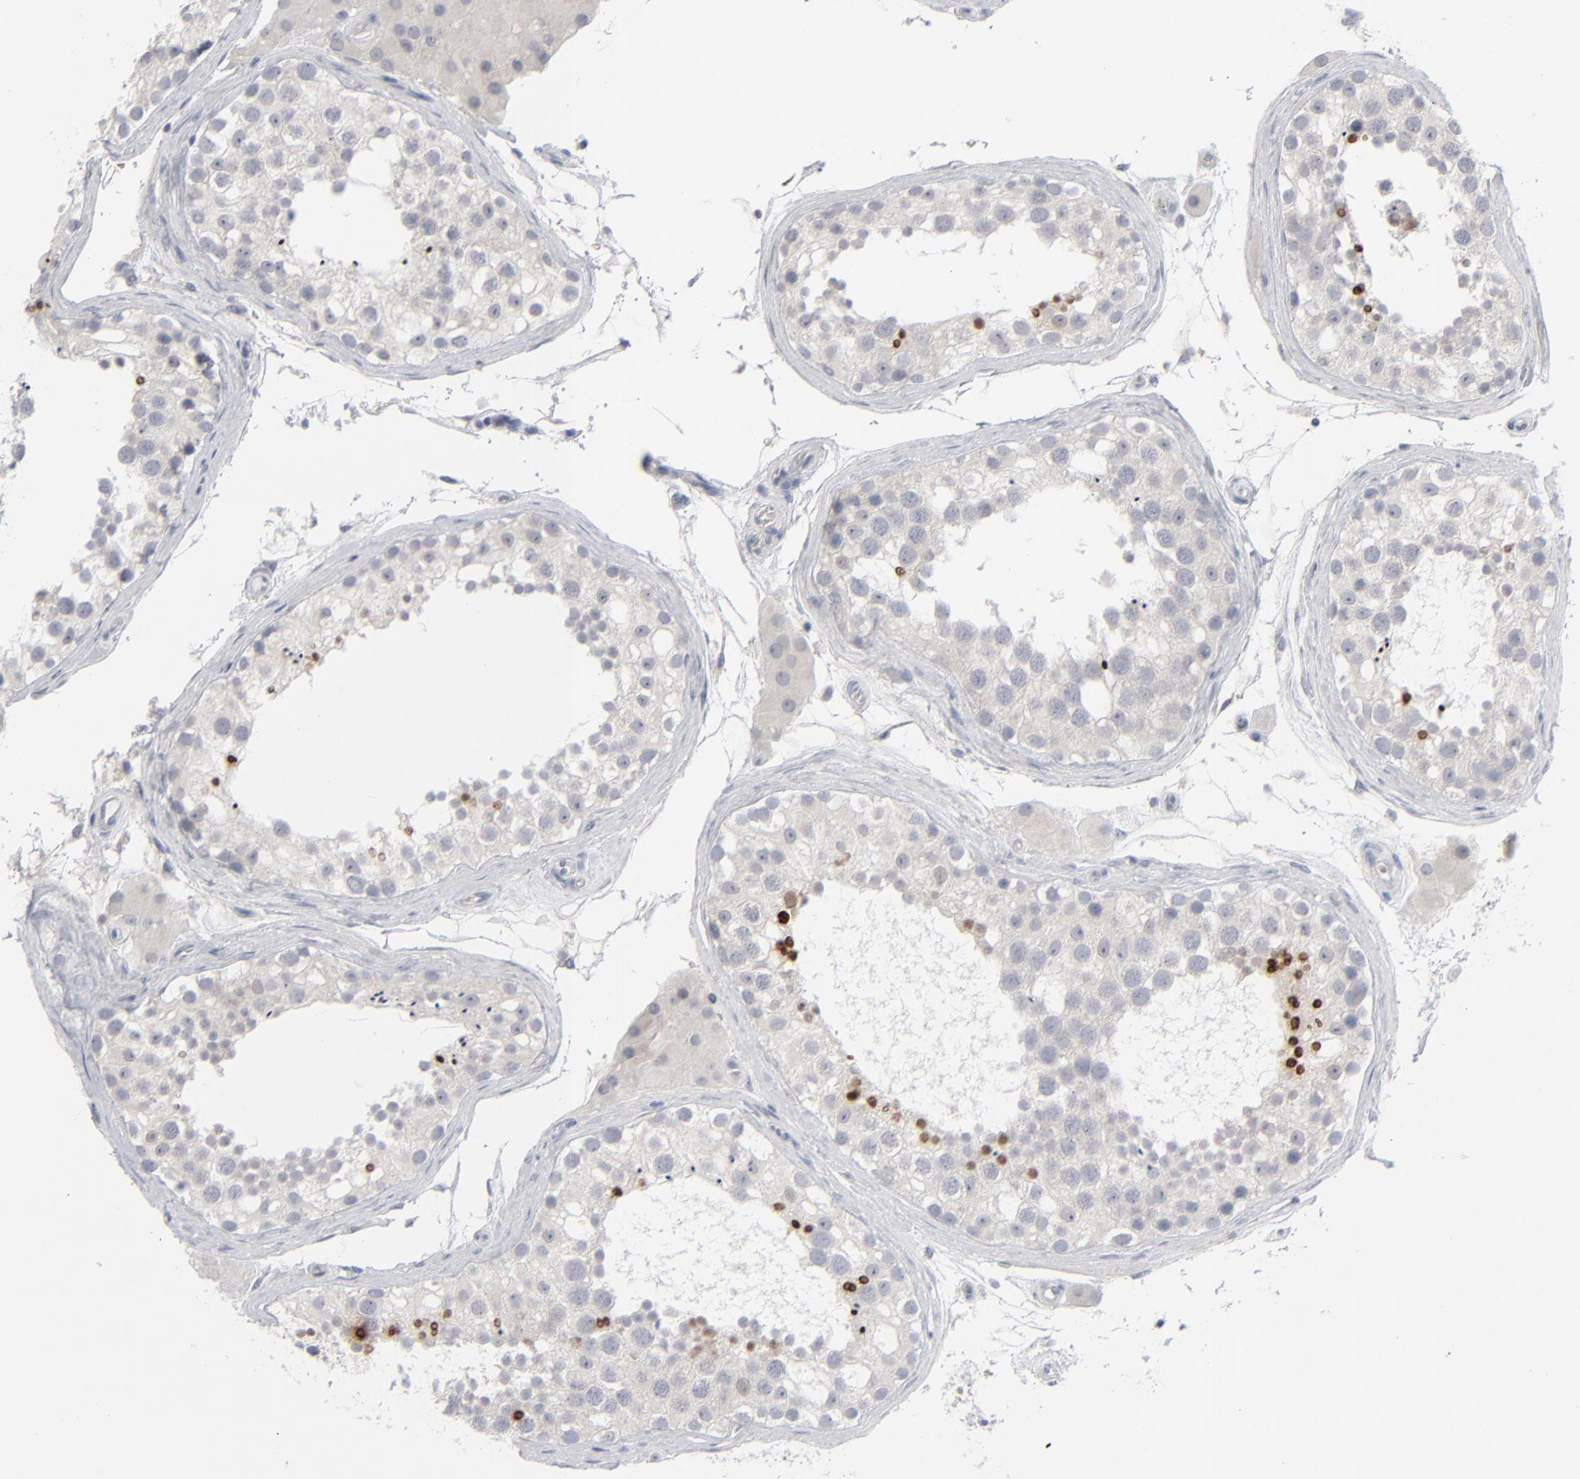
{"staining": {"intensity": "strong", "quantity": "<25%", "location": "nuclear"}, "tissue": "testis", "cell_type": "Cells in seminiferous ducts", "image_type": "normal", "snomed": [{"axis": "morphology", "description": "Normal tissue, NOS"}, {"axis": "topography", "description": "Testis"}], "caption": "Strong nuclear positivity is present in approximately <25% of cells in seminiferous ducts in normal testis. The staining was performed using DAB (3,3'-diaminobenzidine) to visualize the protein expression in brown, while the nuclei were stained in blue with hematoxylin (Magnification: 20x).", "gene": "POF1B", "patient": {"sex": "male", "age": 68}}